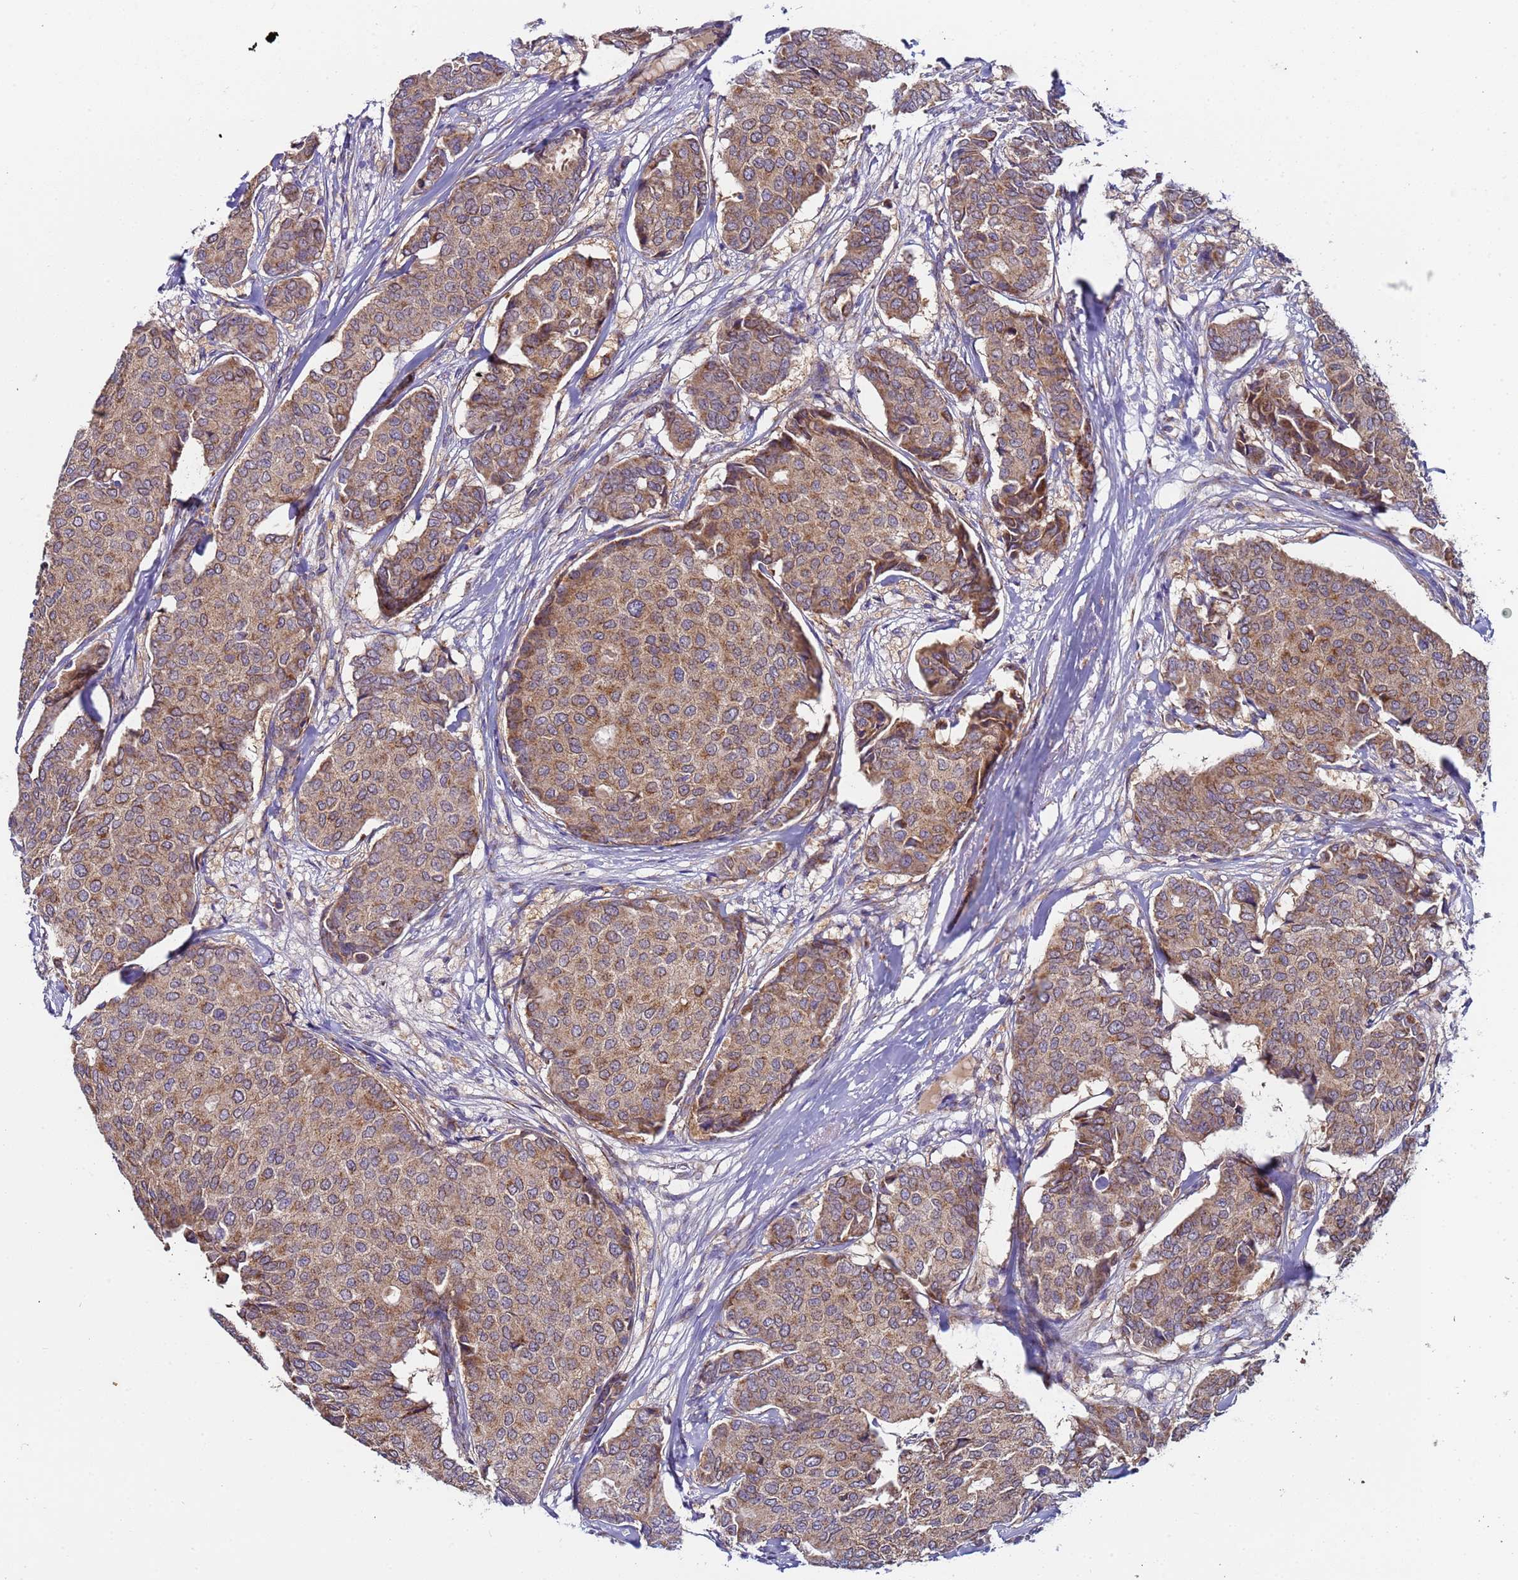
{"staining": {"intensity": "moderate", "quantity": "25%-75%", "location": "cytoplasmic/membranous"}, "tissue": "breast cancer", "cell_type": "Tumor cells", "image_type": "cancer", "snomed": [{"axis": "morphology", "description": "Duct carcinoma"}, {"axis": "topography", "description": "Breast"}], "caption": "IHC staining of breast cancer (invasive ductal carcinoma), which exhibits medium levels of moderate cytoplasmic/membranous expression in about 25%-75% of tumor cells indicating moderate cytoplasmic/membranous protein expression. The staining was performed using DAB (3,3'-diaminobenzidine) (brown) for protein detection and nuclei were counterstained in hematoxylin (blue).", "gene": "TMEM126A", "patient": {"sex": "female", "age": 75}}